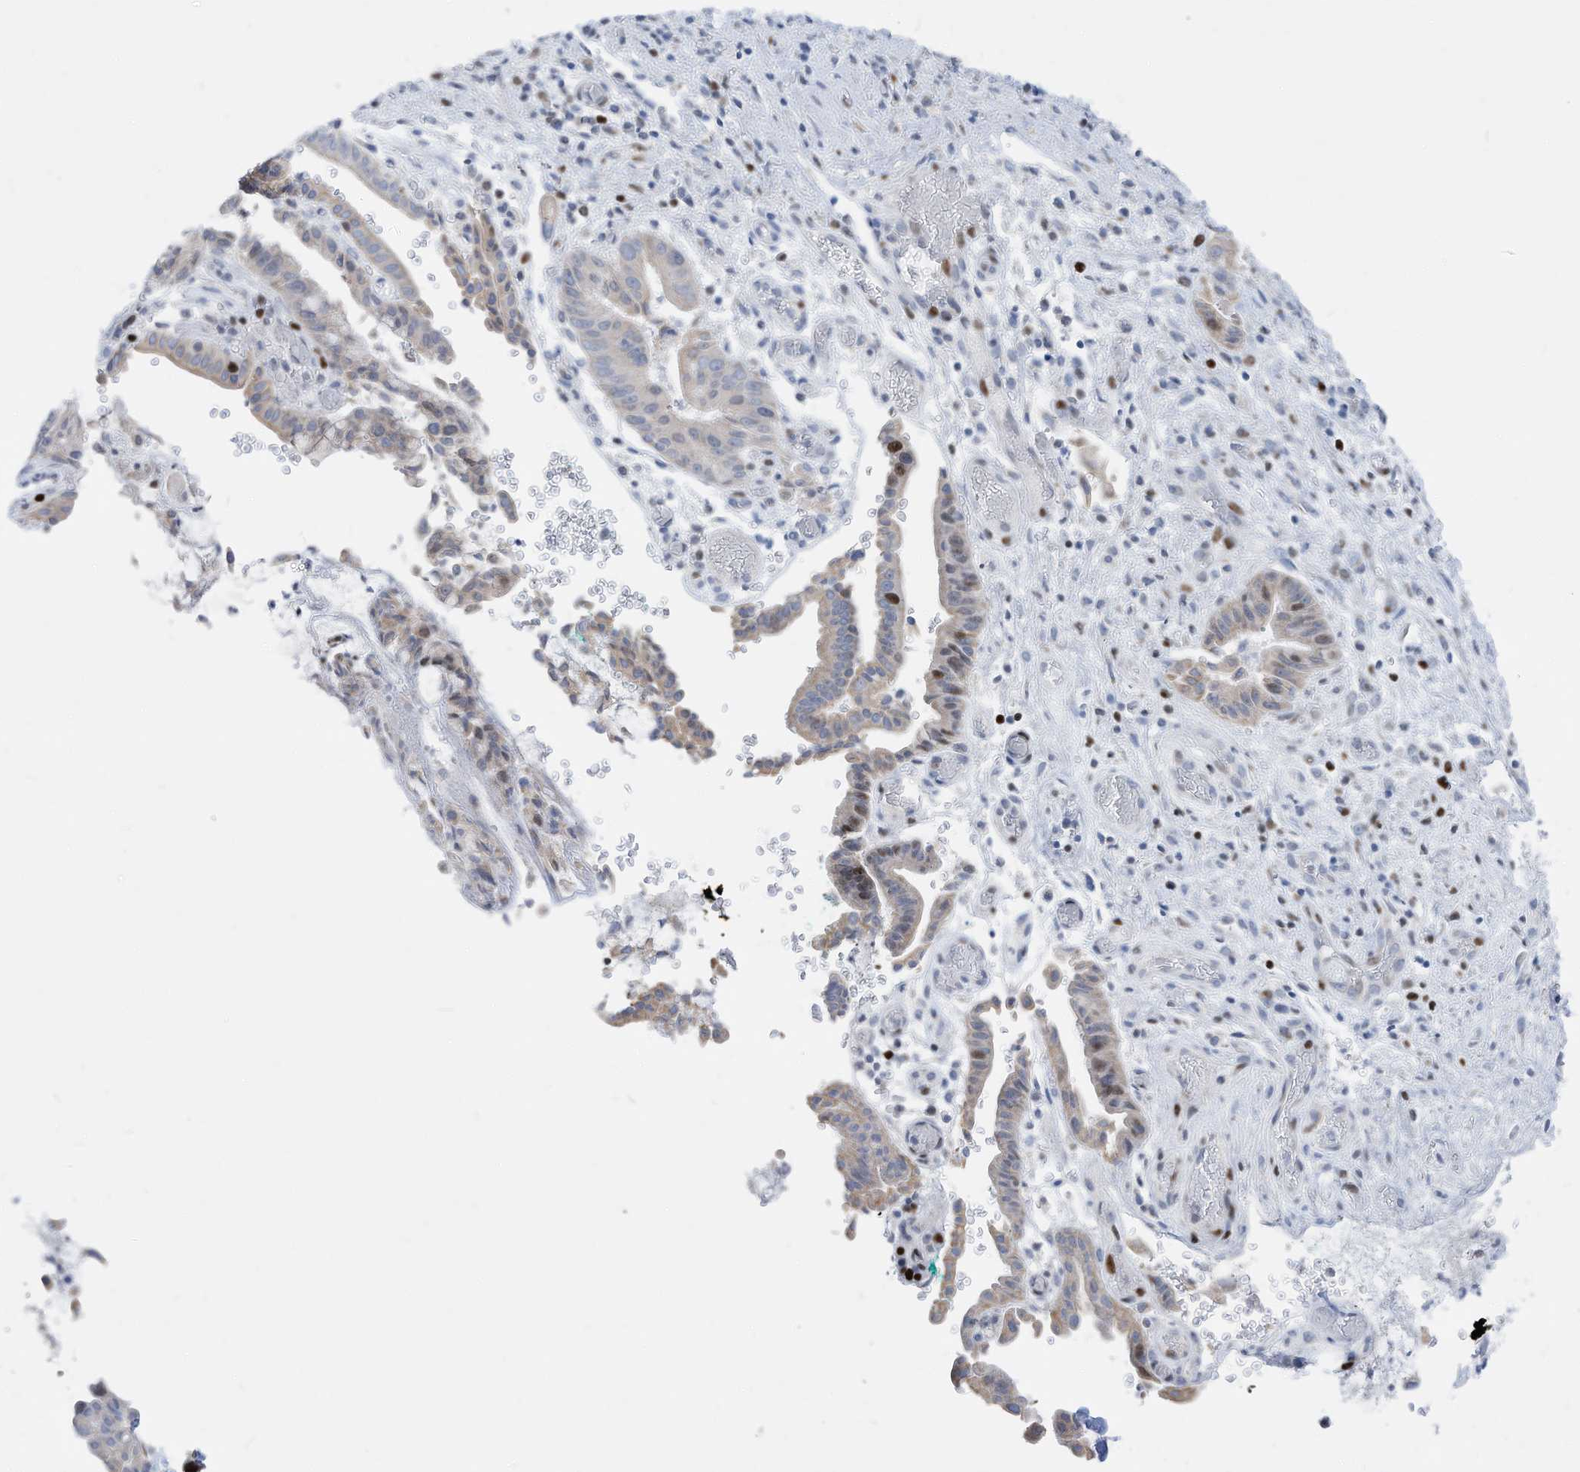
{"staining": {"intensity": "weak", "quantity": "<25%", "location": "cytoplasmic/membranous"}, "tissue": "liver cancer", "cell_type": "Tumor cells", "image_type": "cancer", "snomed": [{"axis": "morphology", "description": "Cholangiocarcinoma"}, {"axis": "topography", "description": "Liver"}], "caption": "There is no significant expression in tumor cells of liver cancer (cholangiocarcinoma). Brightfield microscopy of immunohistochemistry stained with DAB (brown) and hematoxylin (blue), captured at high magnification.", "gene": "FRS3", "patient": {"sex": "female", "age": 54}}